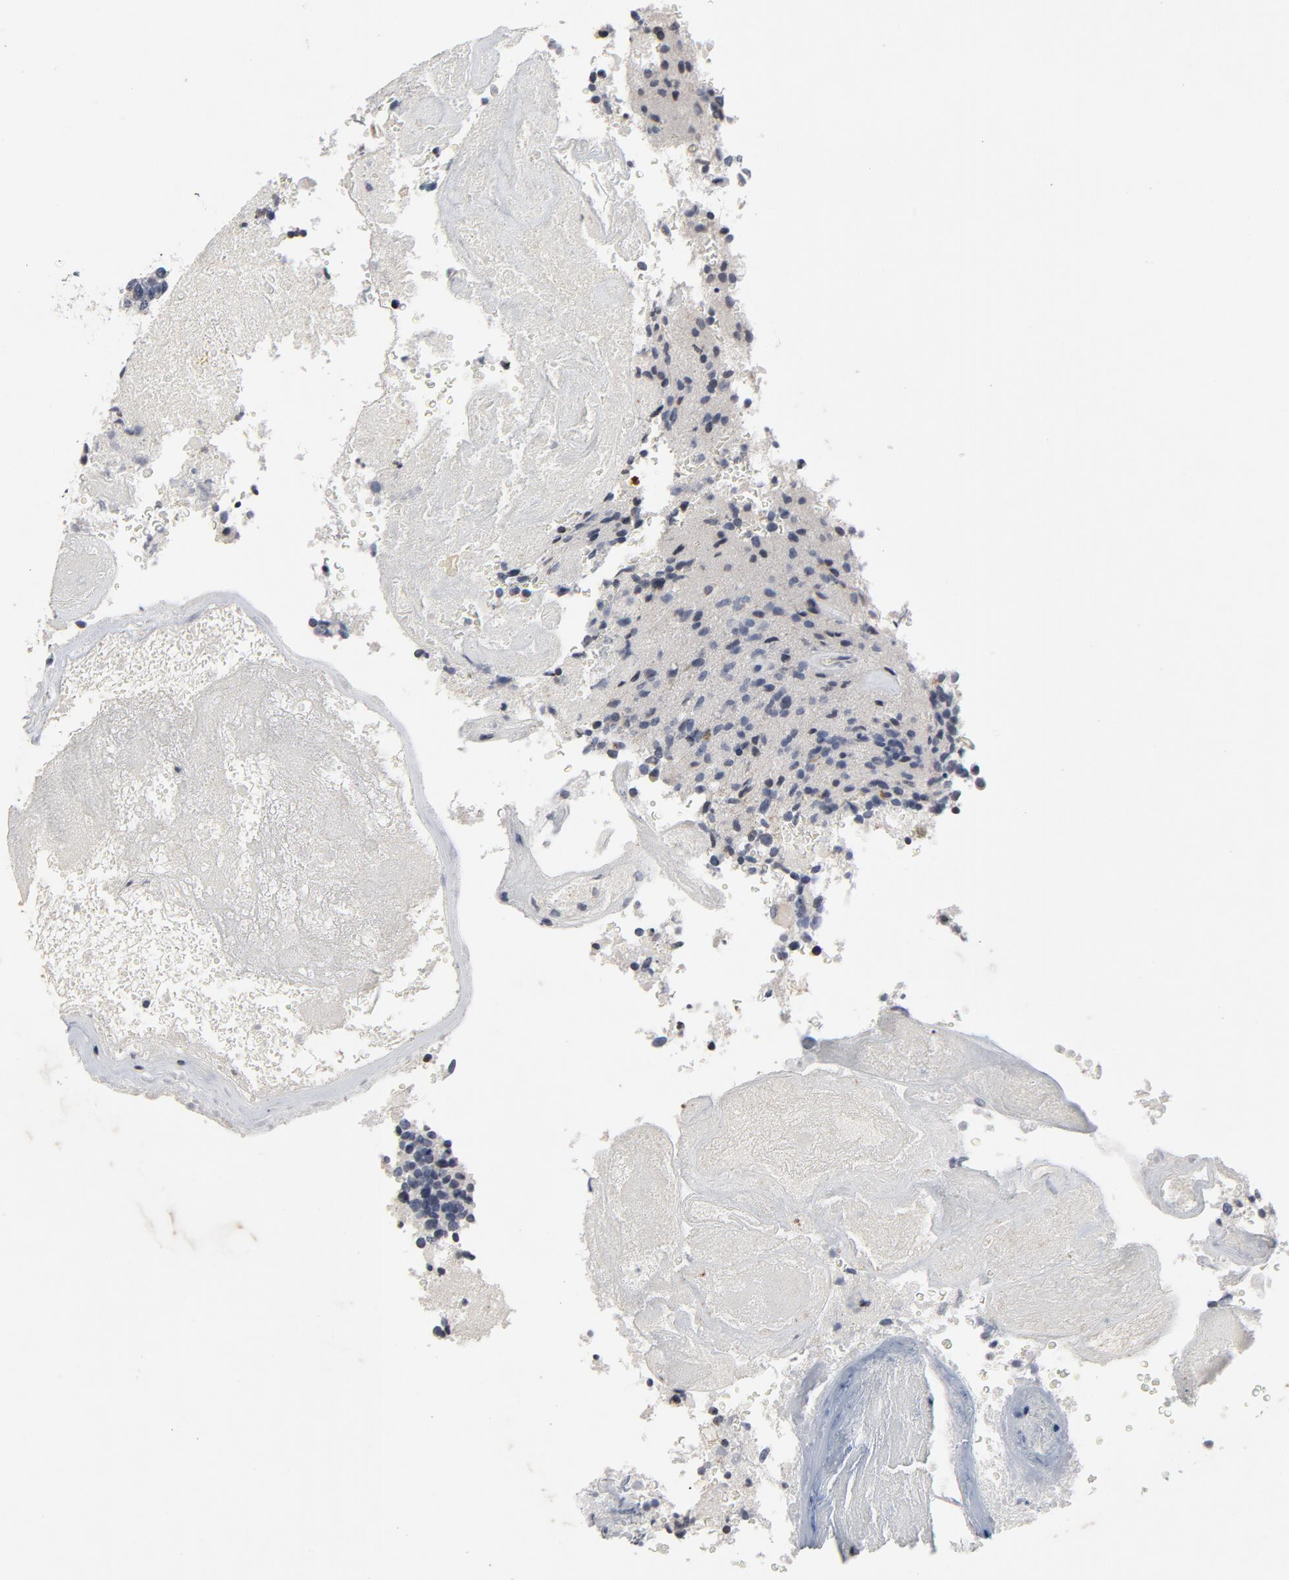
{"staining": {"intensity": "negative", "quantity": "none", "location": "none"}, "tissue": "glioma", "cell_type": "Tumor cells", "image_type": "cancer", "snomed": [{"axis": "morphology", "description": "Normal tissue, NOS"}, {"axis": "morphology", "description": "Glioma, malignant, High grade"}, {"axis": "topography", "description": "Cerebral cortex"}], "caption": "Tumor cells are negative for brown protein staining in glioma.", "gene": "TCL1A", "patient": {"sex": "male", "age": 75}}